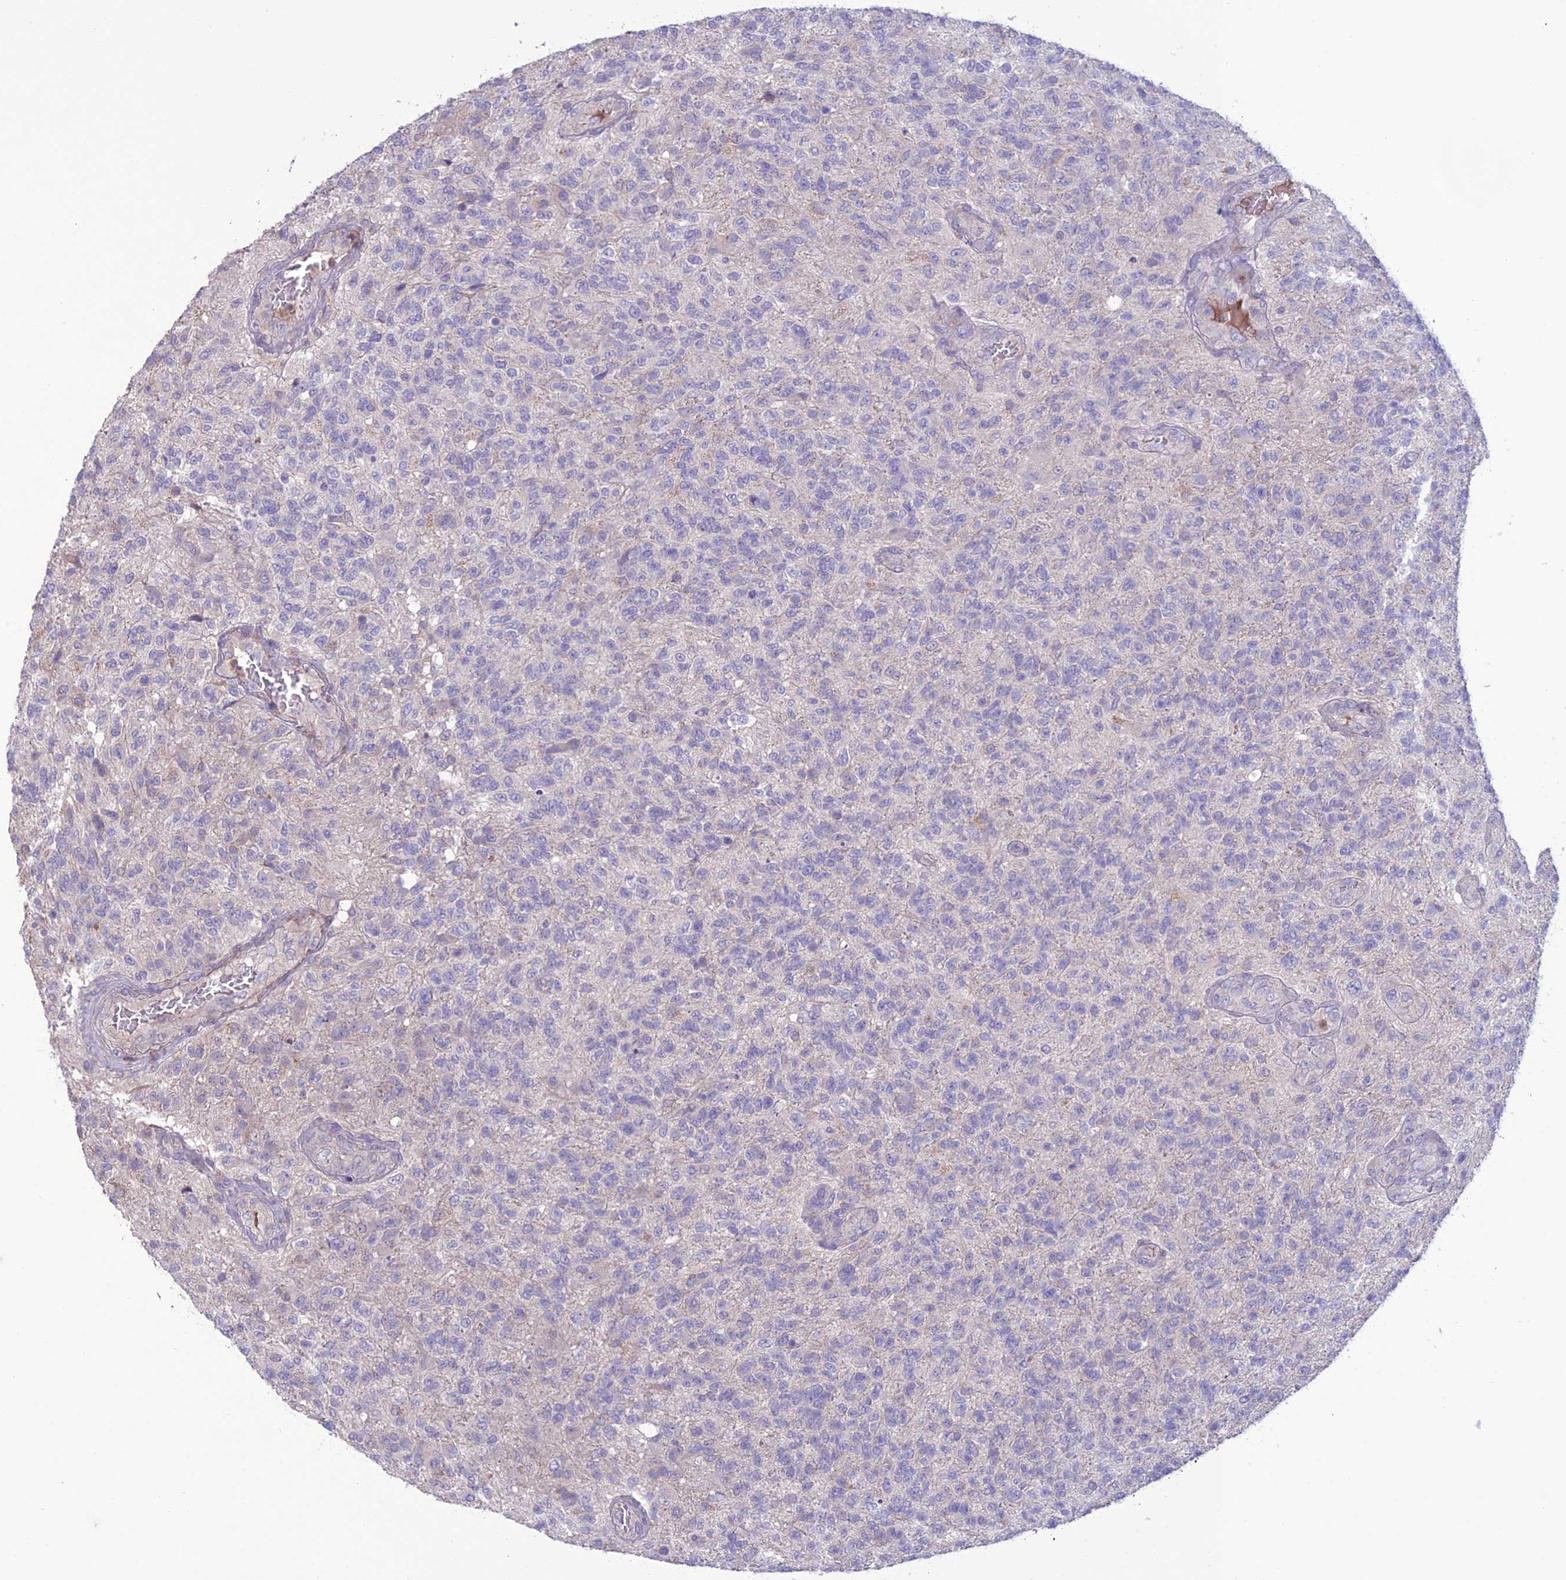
{"staining": {"intensity": "negative", "quantity": "none", "location": "none"}, "tissue": "glioma", "cell_type": "Tumor cells", "image_type": "cancer", "snomed": [{"axis": "morphology", "description": "Glioma, malignant, High grade"}, {"axis": "topography", "description": "Brain"}], "caption": "This is an immunohistochemistry histopathology image of human malignant glioma (high-grade). There is no staining in tumor cells.", "gene": "C2orf76", "patient": {"sex": "male", "age": 56}}